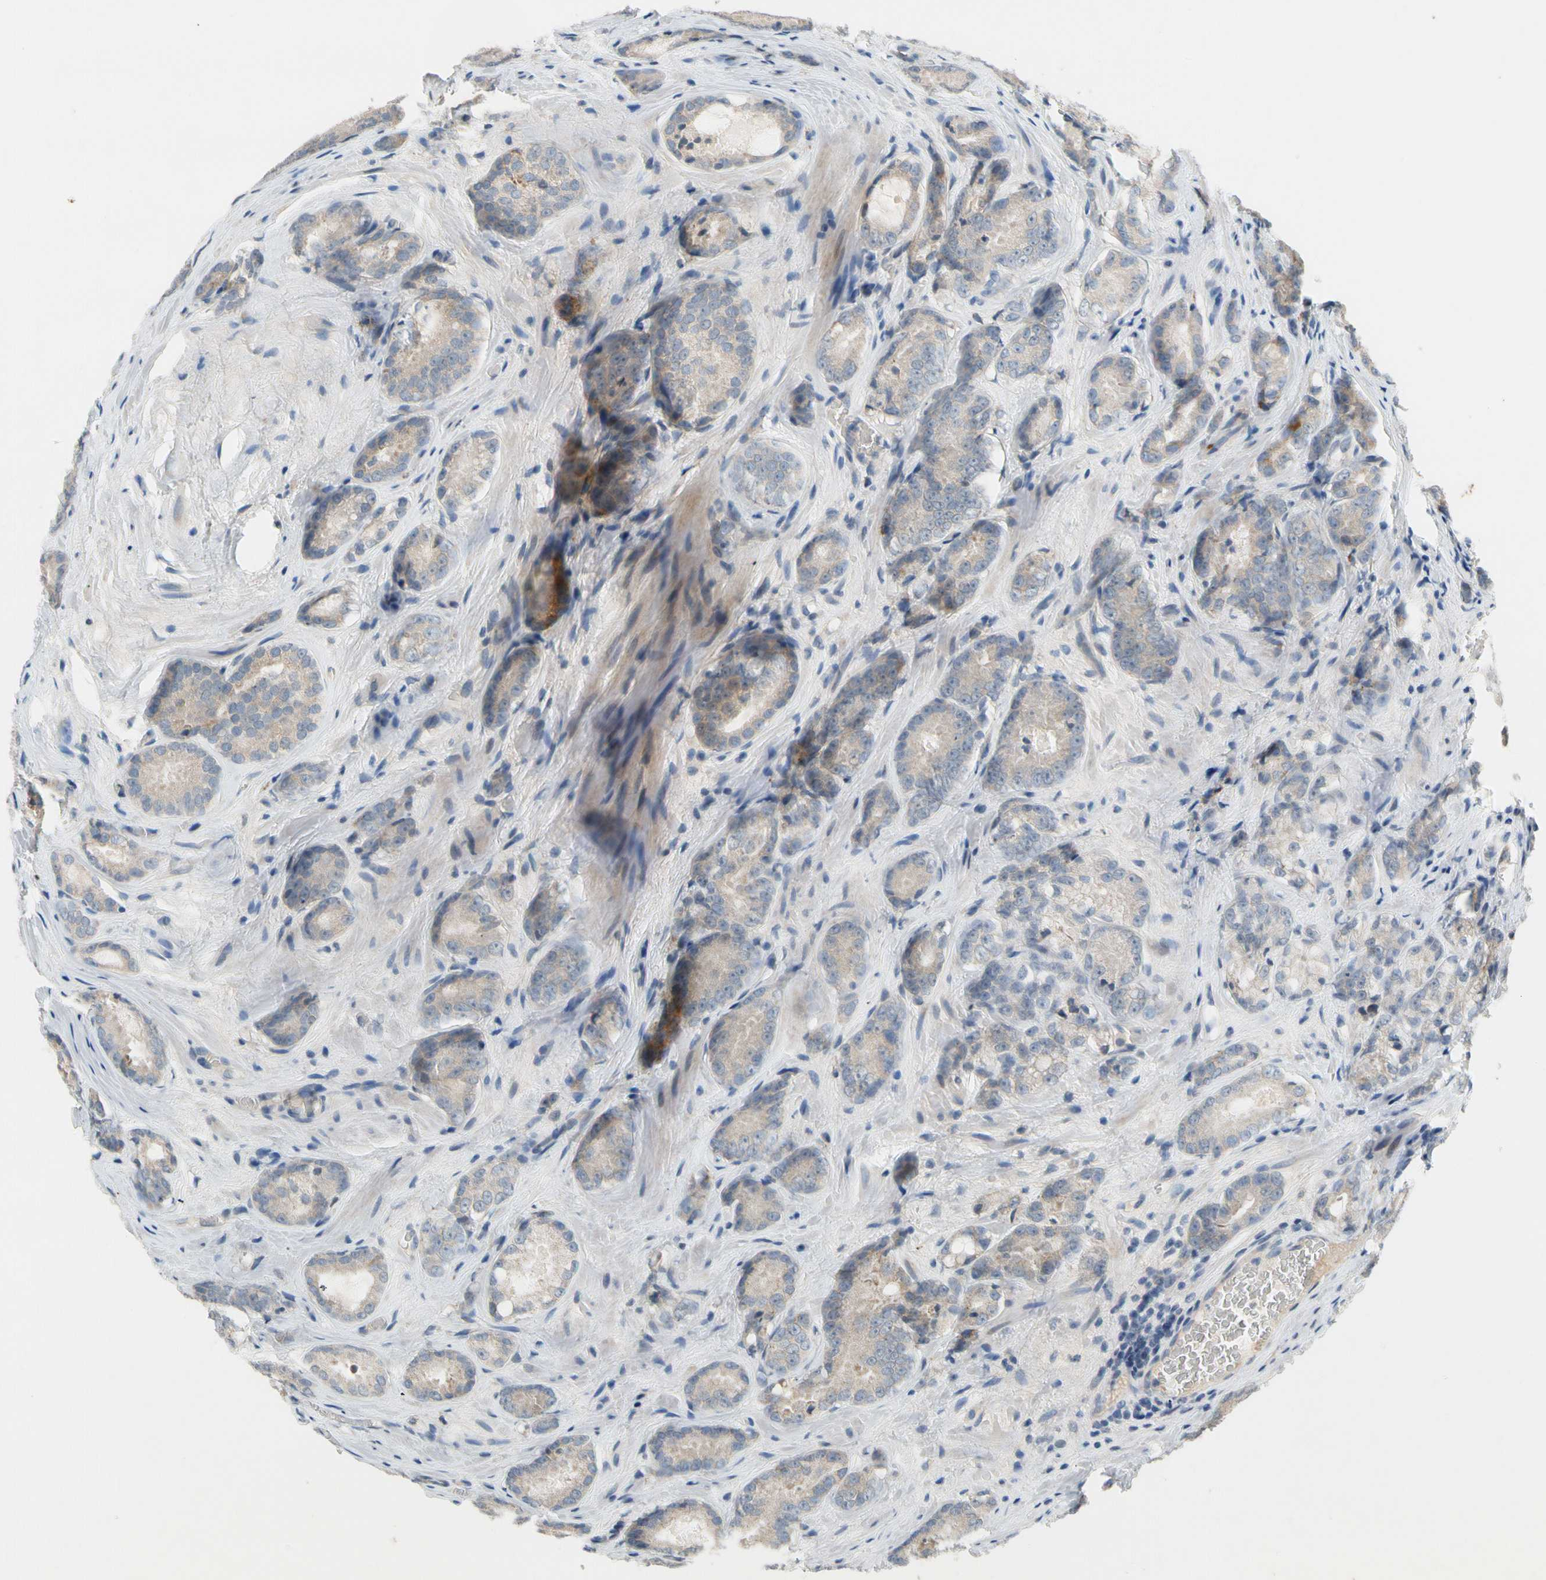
{"staining": {"intensity": "weak", "quantity": ">75%", "location": "cytoplasmic/membranous"}, "tissue": "prostate cancer", "cell_type": "Tumor cells", "image_type": "cancer", "snomed": [{"axis": "morphology", "description": "Adenocarcinoma, High grade"}, {"axis": "topography", "description": "Prostate"}], "caption": "Protein staining exhibits weak cytoplasmic/membranous positivity in about >75% of tumor cells in prostate cancer (adenocarcinoma (high-grade)). The staining was performed using DAB (3,3'-diaminobenzidine), with brown indicating positive protein expression. Nuclei are stained blue with hematoxylin.", "gene": "PIP5K1B", "patient": {"sex": "male", "age": 64}}